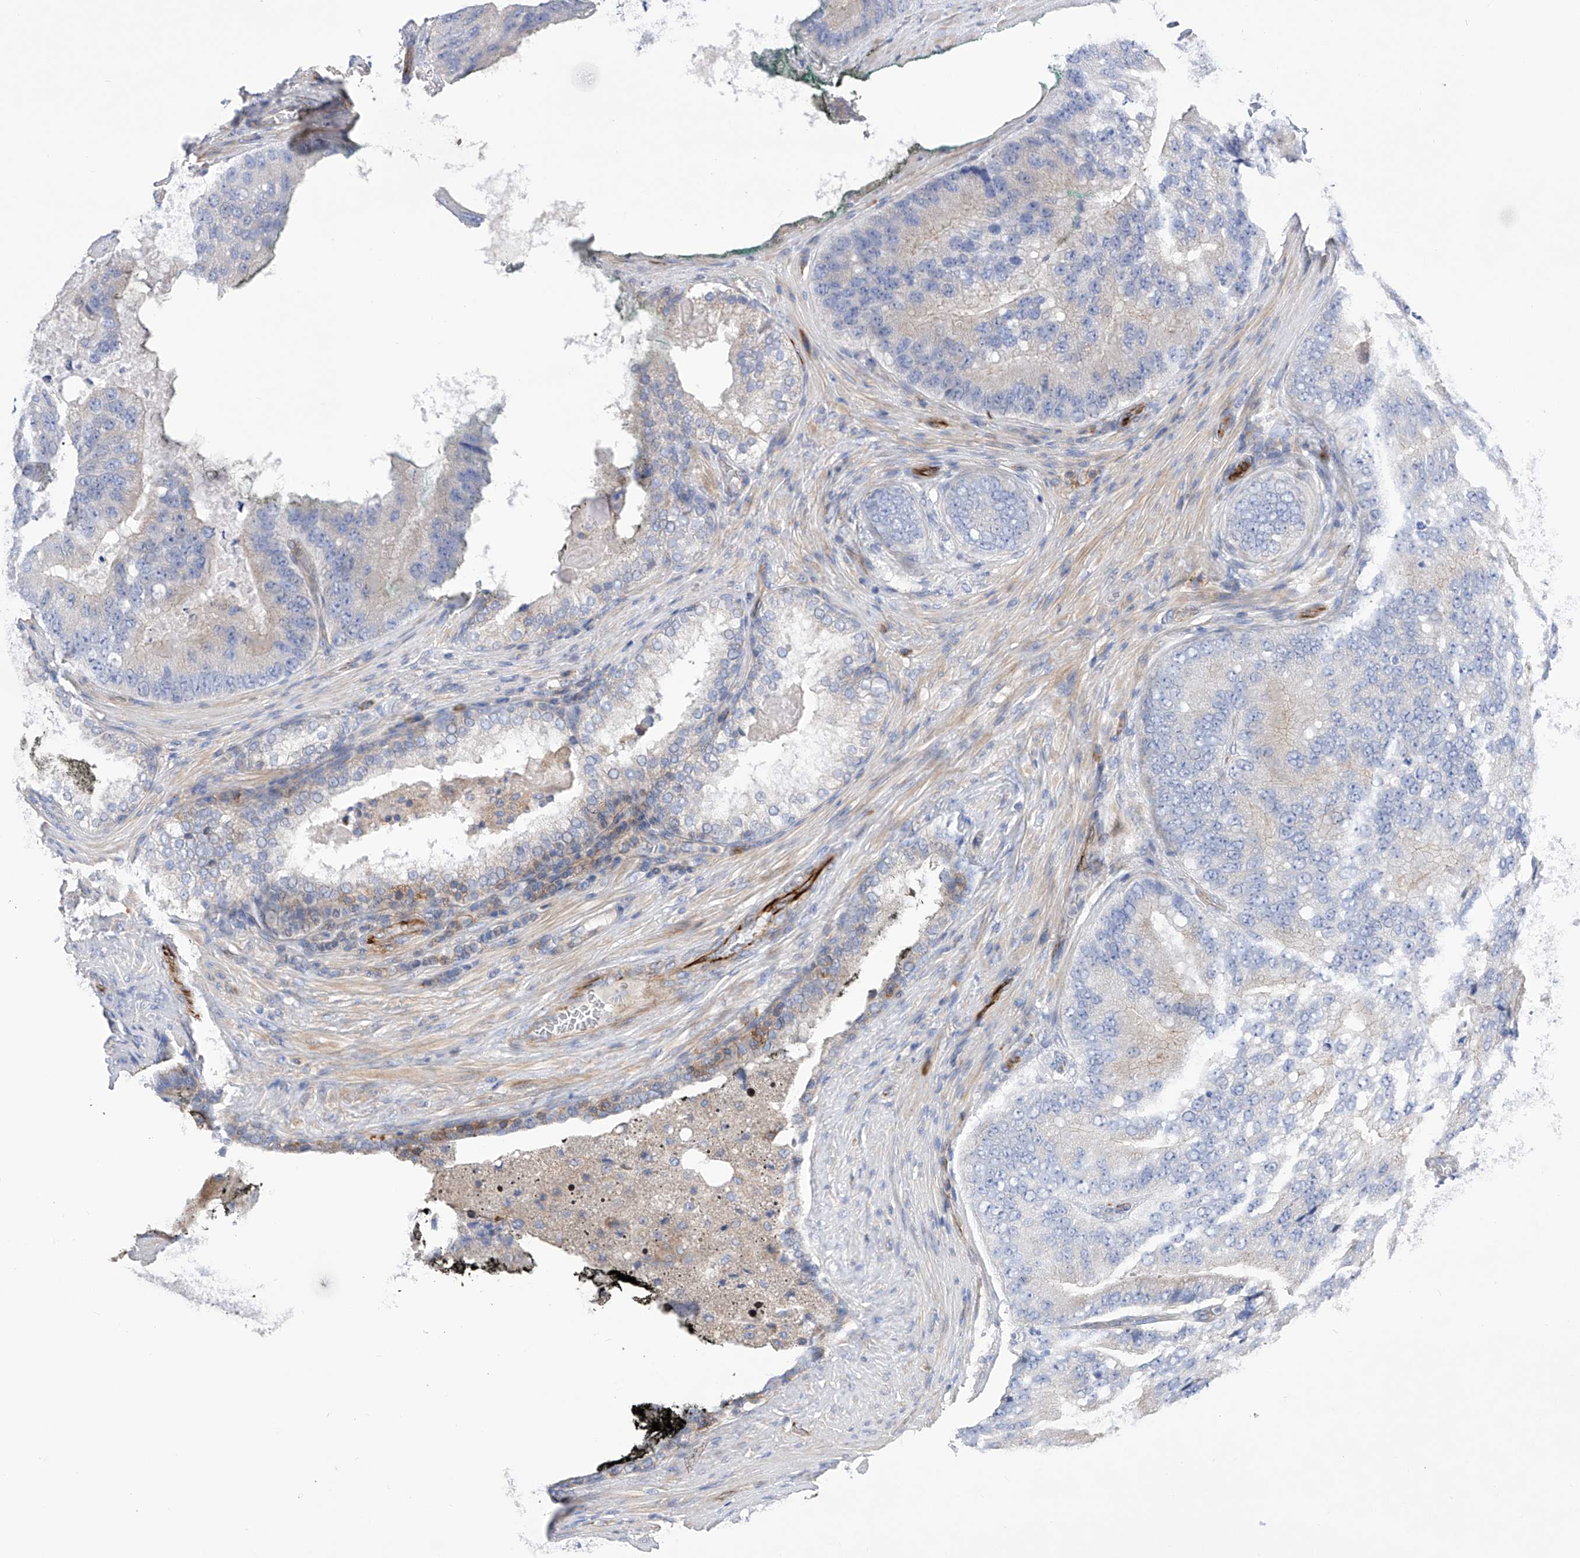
{"staining": {"intensity": "negative", "quantity": "none", "location": "none"}, "tissue": "prostate cancer", "cell_type": "Tumor cells", "image_type": "cancer", "snomed": [{"axis": "morphology", "description": "Adenocarcinoma, High grade"}, {"axis": "topography", "description": "Prostate"}], "caption": "An immunohistochemistry micrograph of prostate cancer (high-grade adenocarcinoma) is shown. There is no staining in tumor cells of prostate cancer (high-grade adenocarcinoma).", "gene": "NFATC4", "patient": {"sex": "male", "age": 70}}